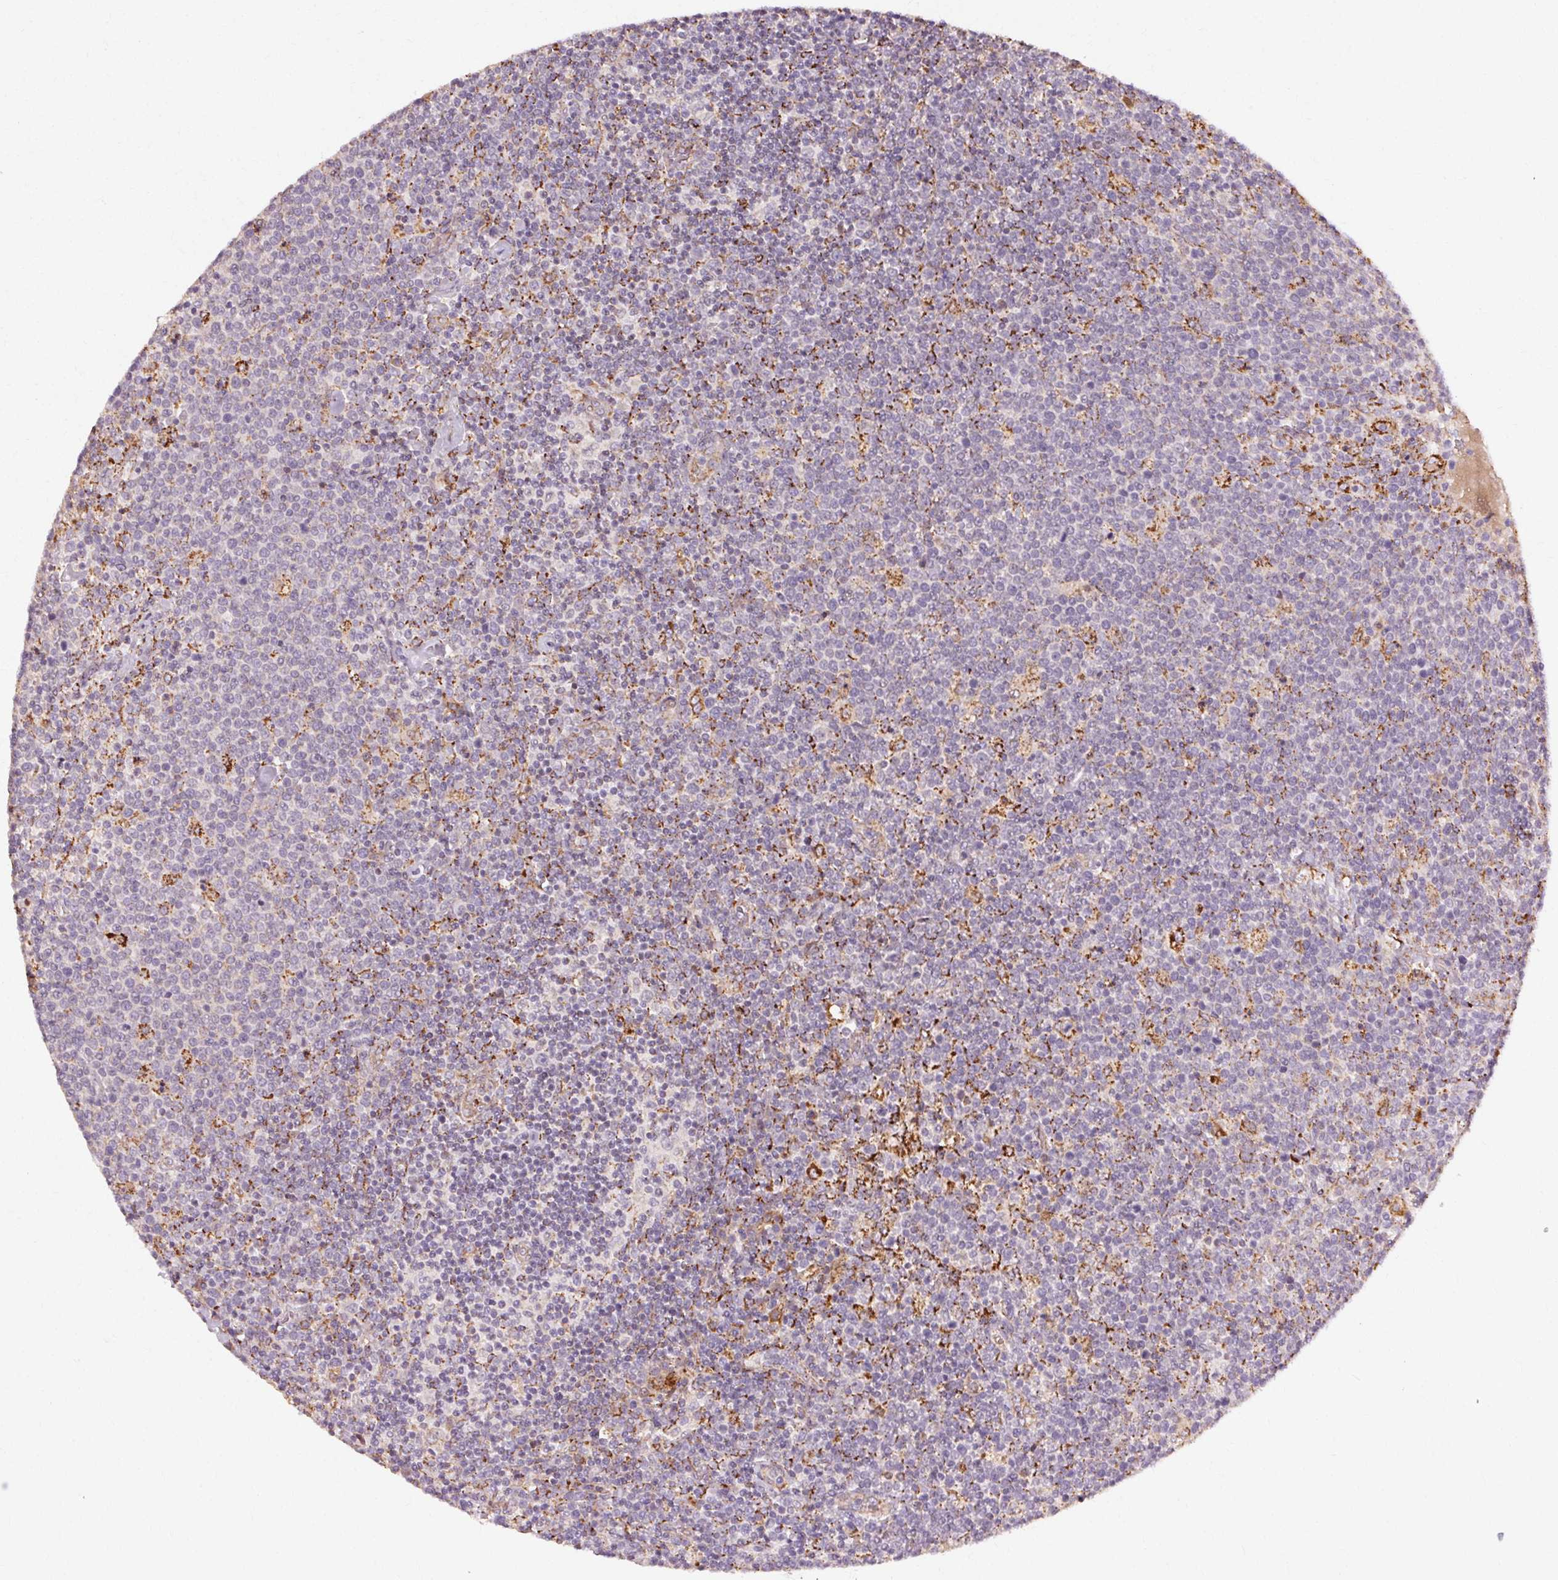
{"staining": {"intensity": "negative", "quantity": "none", "location": "none"}, "tissue": "lymphoma", "cell_type": "Tumor cells", "image_type": "cancer", "snomed": [{"axis": "morphology", "description": "Malignant lymphoma, non-Hodgkin's type, High grade"}, {"axis": "topography", "description": "Lymph node"}], "caption": "IHC image of lymphoma stained for a protein (brown), which shows no staining in tumor cells.", "gene": "REP15", "patient": {"sex": "male", "age": 61}}